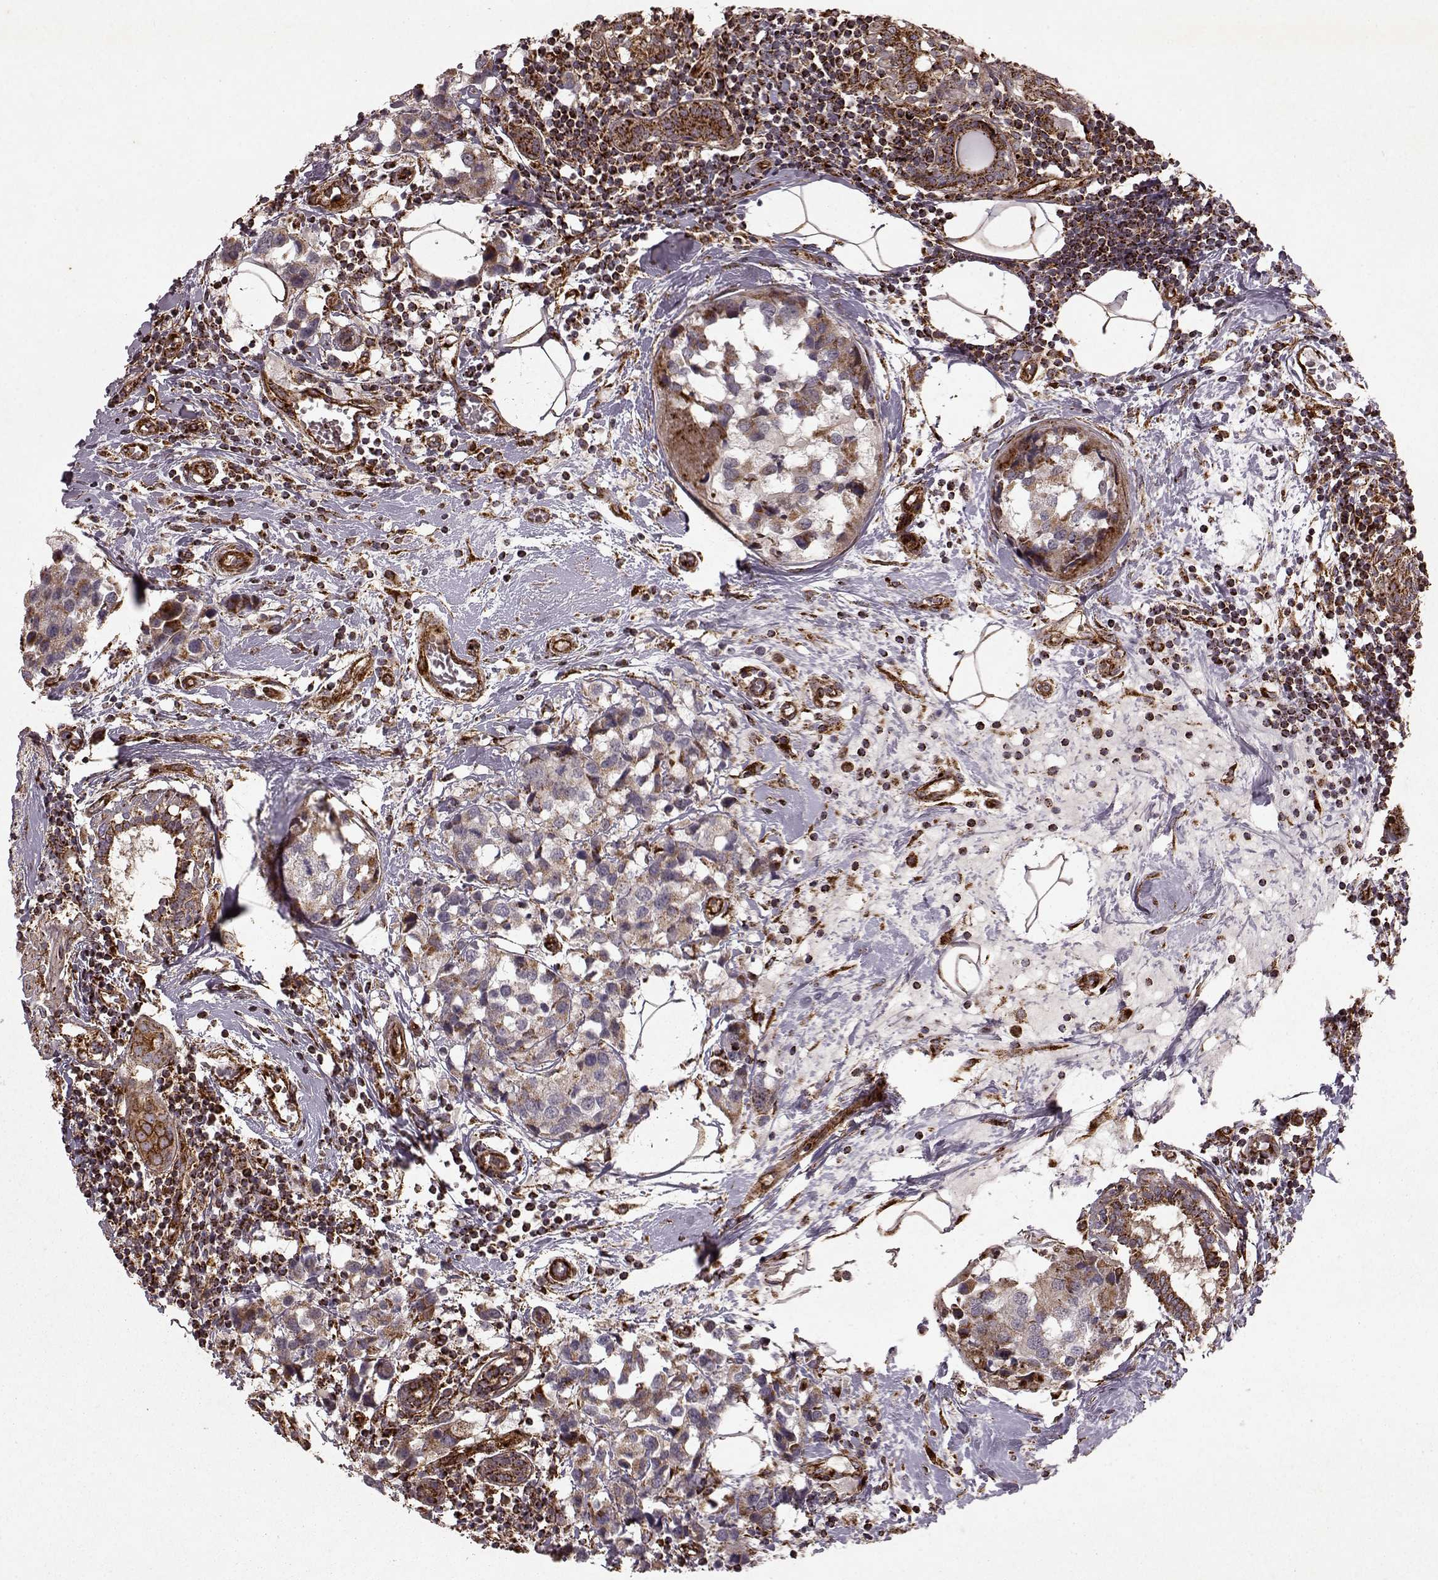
{"staining": {"intensity": "weak", "quantity": ">75%", "location": "cytoplasmic/membranous"}, "tissue": "breast cancer", "cell_type": "Tumor cells", "image_type": "cancer", "snomed": [{"axis": "morphology", "description": "Lobular carcinoma"}, {"axis": "topography", "description": "Breast"}], "caption": "Breast cancer (lobular carcinoma) tissue demonstrates weak cytoplasmic/membranous staining in approximately >75% of tumor cells, visualized by immunohistochemistry.", "gene": "FXN", "patient": {"sex": "female", "age": 59}}